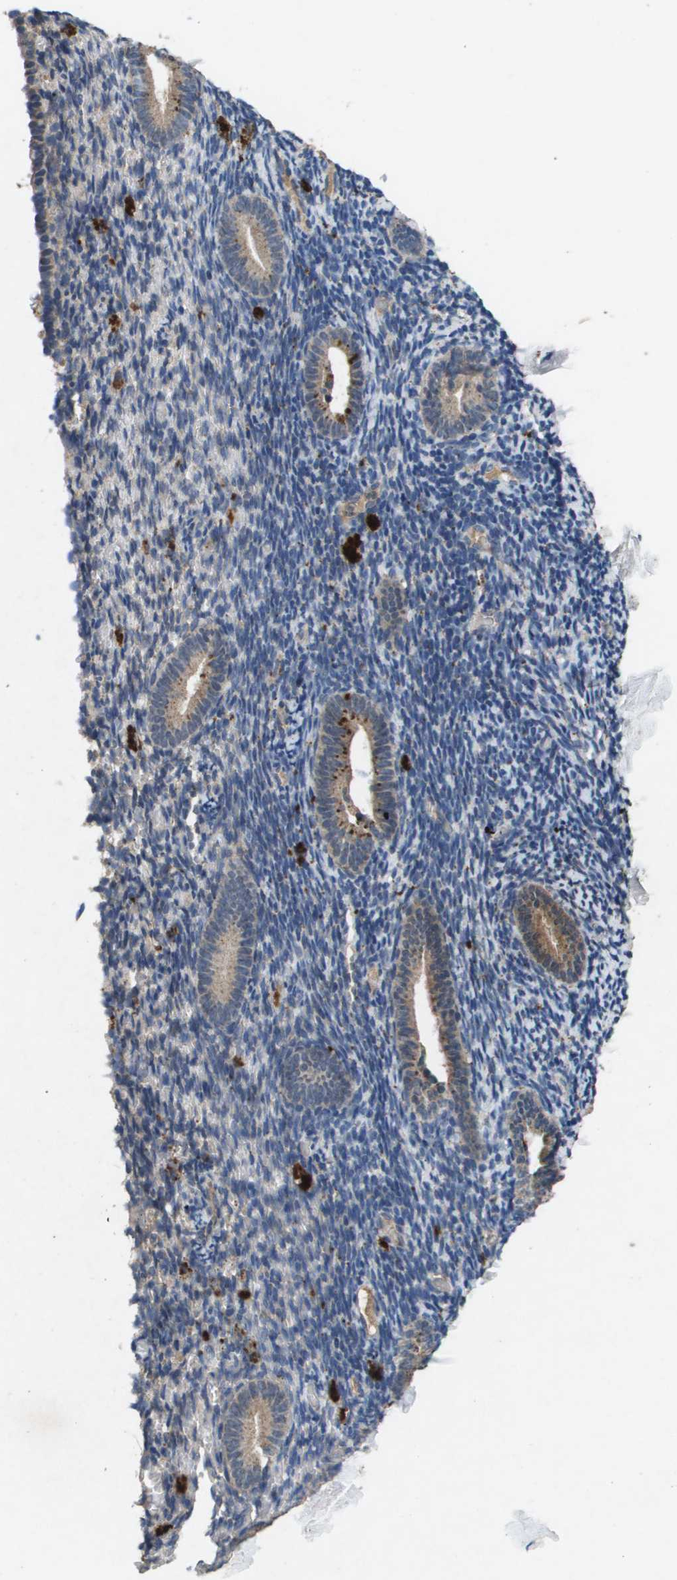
{"staining": {"intensity": "weak", "quantity": "<25%", "location": "cytoplasmic/membranous"}, "tissue": "endometrium", "cell_type": "Cells in endometrial stroma", "image_type": "normal", "snomed": [{"axis": "morphology", "description": "Normal tissue, NOS"}, {"axis": "topography", "description": "Endometrium"}], "caption": "IHC image of normal endometrium stained for a protein (brown), which demonstrates no positivity in cells in endometrial stroma. Brightfield microscopy of IHC stained with DAB (3,3'-diaminobenzidine) (brown) and hematoxylin (blue), captured at high magnification.", "gene": "PROC", "patient": {"sex": "female", "age": 51}}